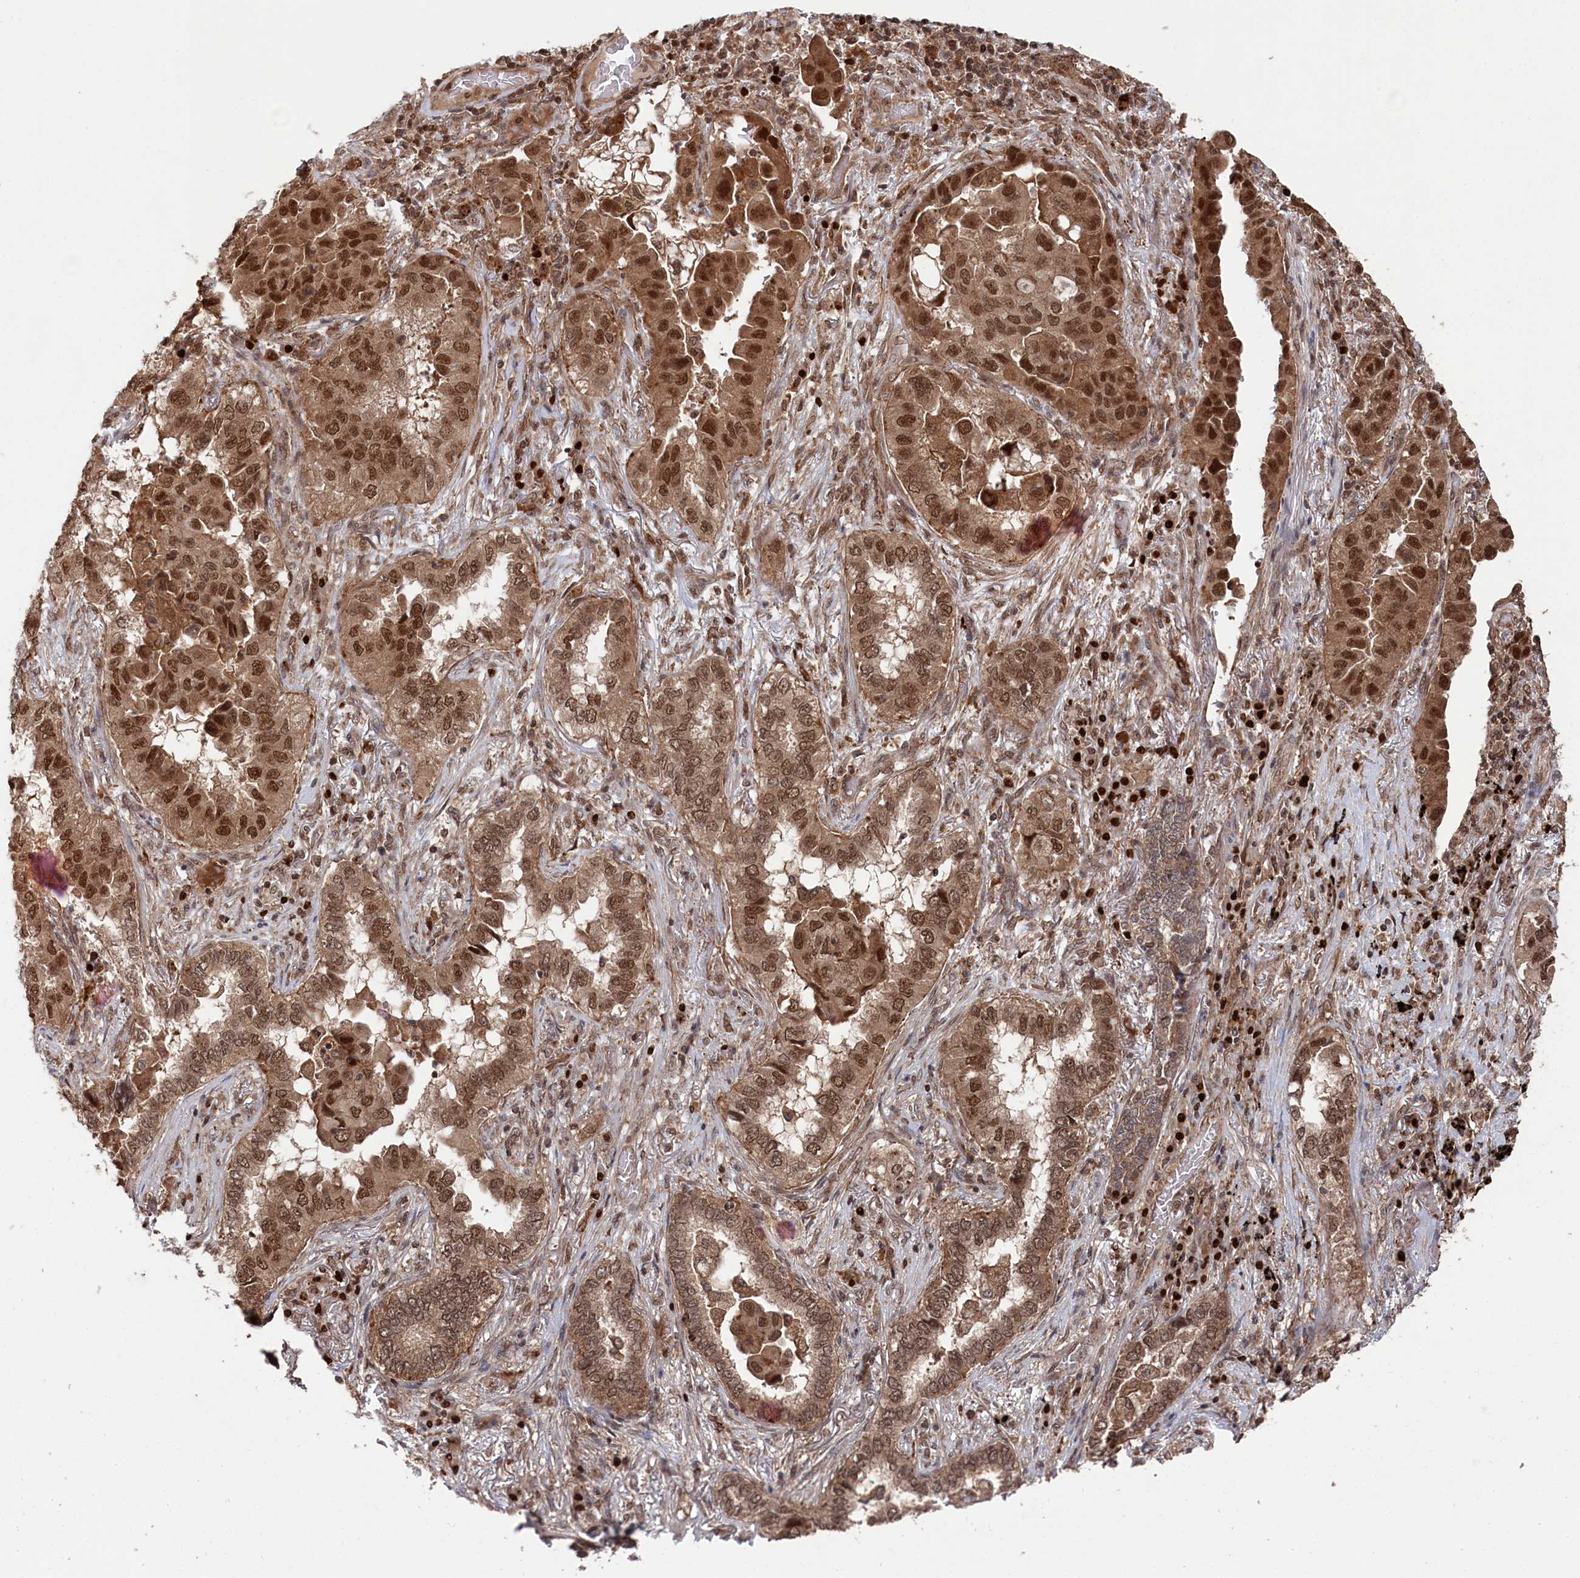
{"staining": {"intensity": "moderate", "quantity": ">75%", "location": "cytoplasmic/membranous,nuclear"}, "tissue": "lung cancer", "cell_type": "Tumor cells", "image_type": "cancer", "snomed": [{"axis": "morphology", "description": "Adenocarcinoma, NOS"}, {"axis": "topography", "description": "Lung"}], "caption": "Immunohistochemistry (IHC) image of adenocarcinoma (lung) stained for a protein (brown), which exhibits medium levels of moderate cytoplasmic/membranous and nuclear positivity in about >75% of tumor cells.", "gene": "BORCS7", "patient": {"sex": "female", "age": 76}}